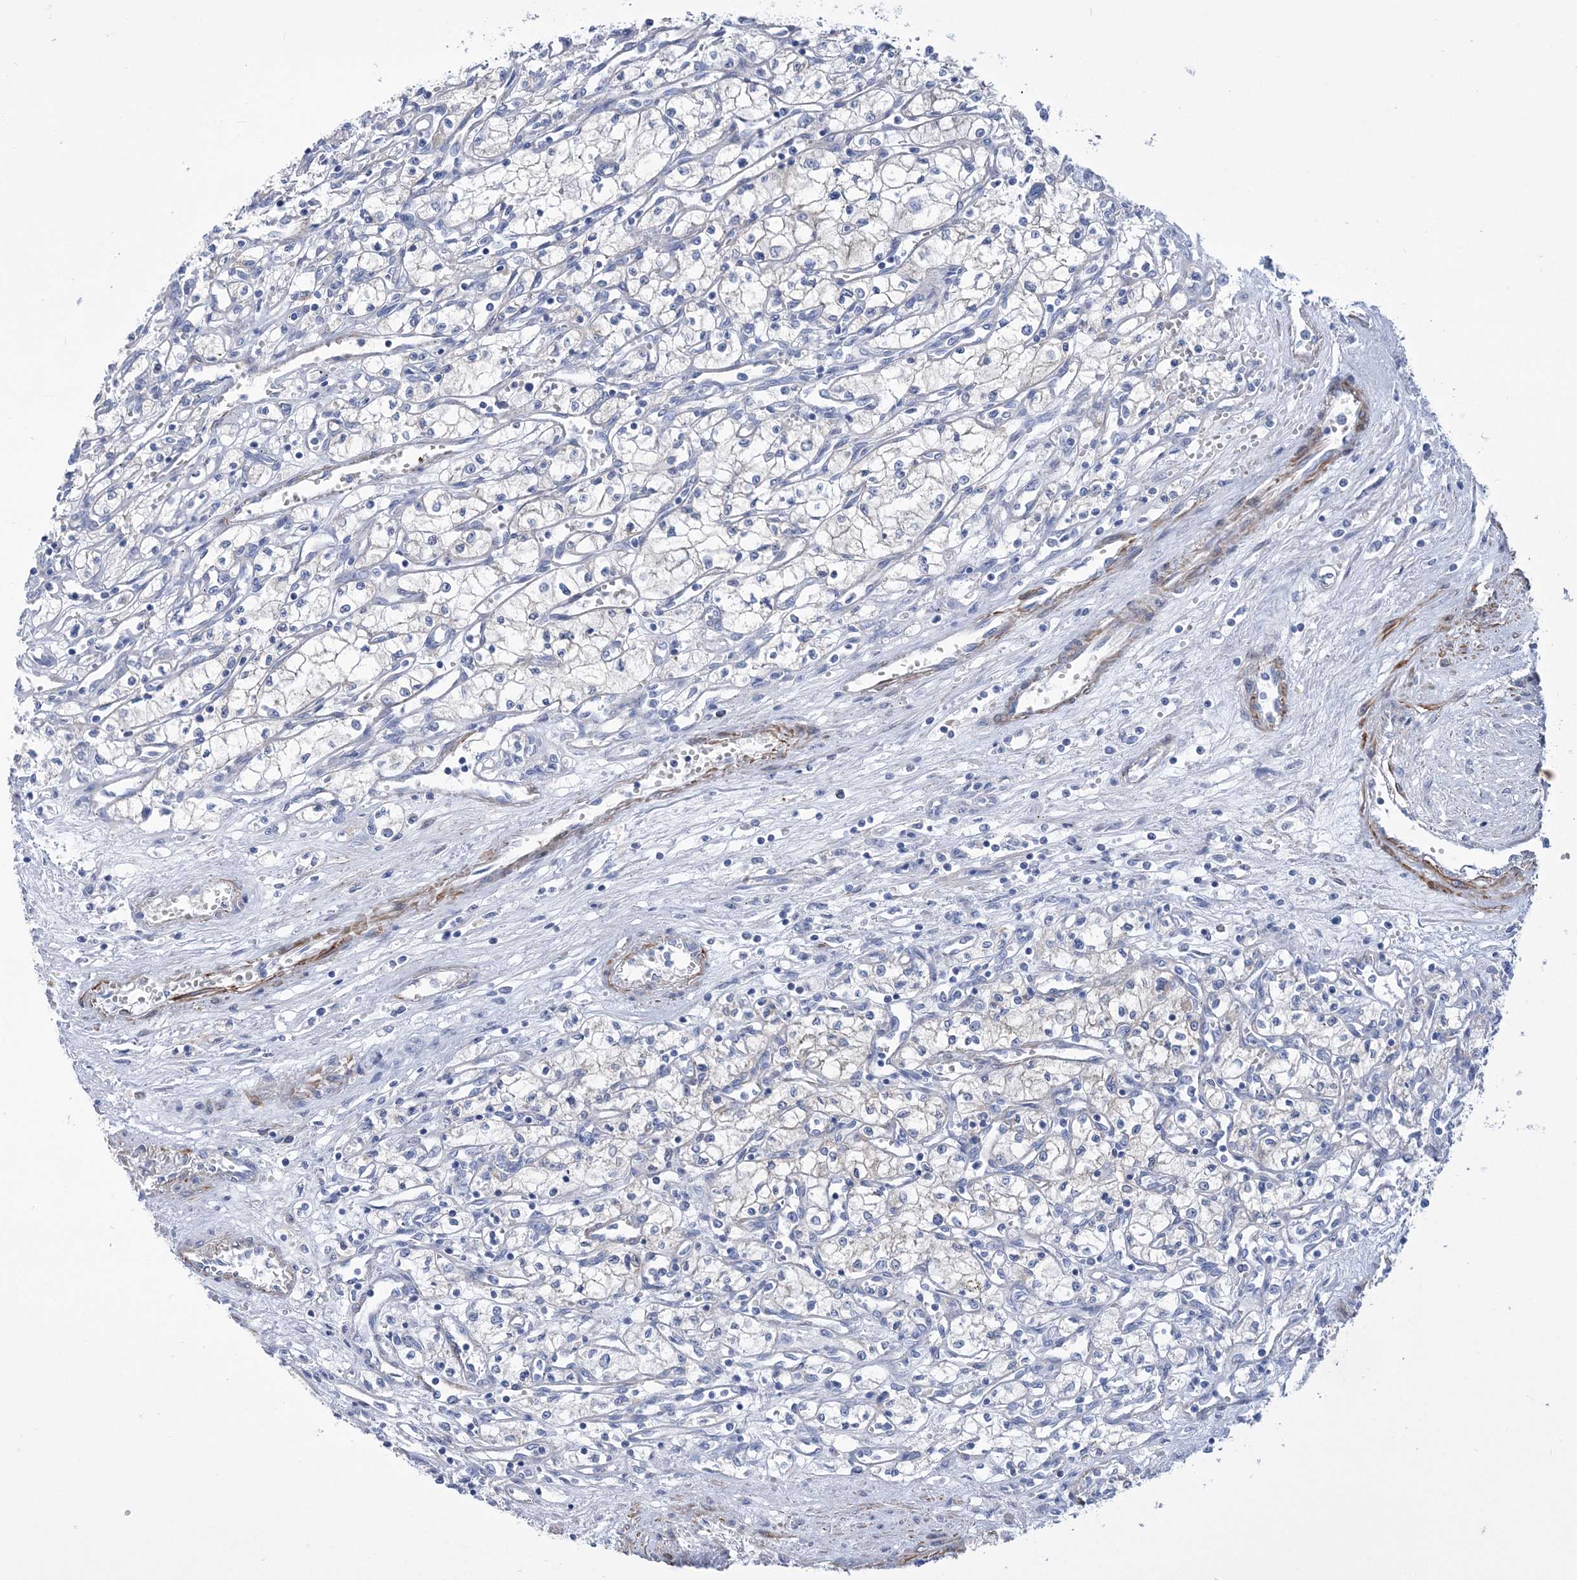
{"staining": {"intensity": "negative", "quantity": "none", "location": "none"}, "tissue": "renal cancer", "cell_type": "Tumor cells", "image_type": "cancer", "snomed": [{"axis": "morphology", "description": "Adenocarcinoma, NOS"}, {"axis": "topography", "description": "Kidney"}], "caption": "The immunohistochemistry (IHC) micrograph has no significant expression in tumor cells of renal adenocarcinoma tissue.", "gene": "WDR74", "patient": {"sex": "male", "age": 59}}